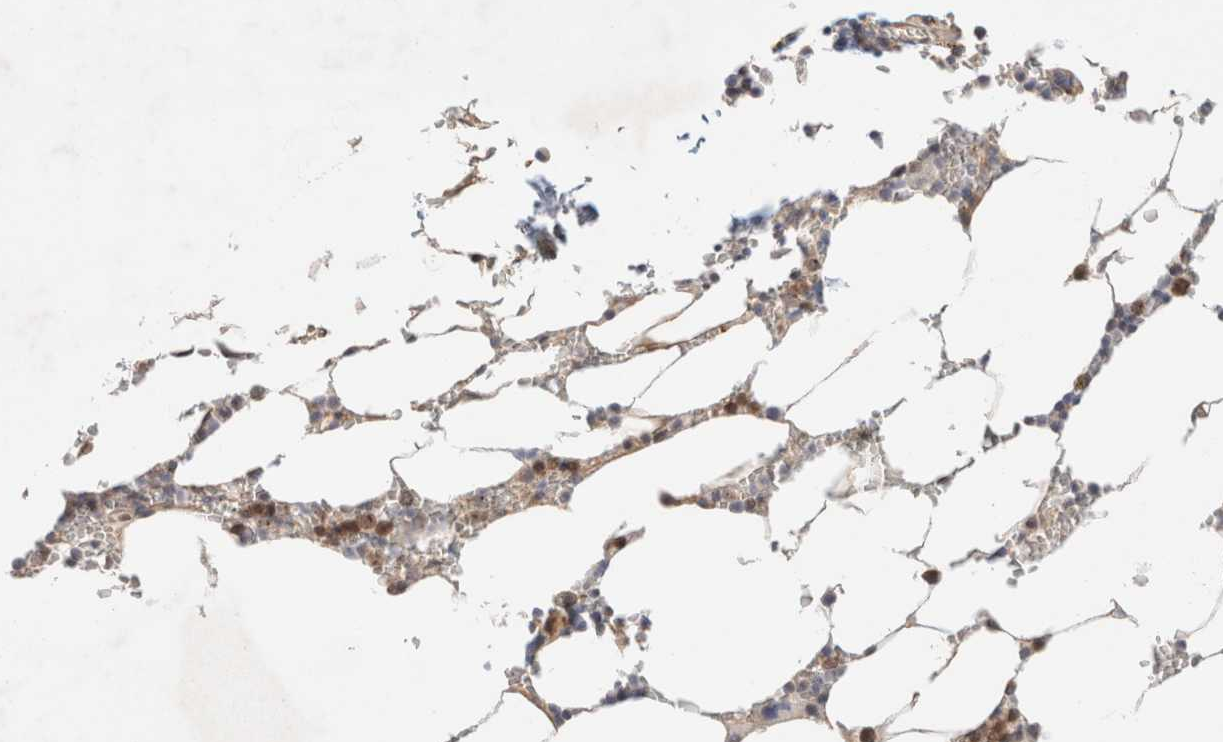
{"staining": {"intensity": "moderate", "quantity": "25%-75%", "location": "cytoplasmic/membranous"}, "tissue": "bone marrow", "cell_type": "Hematopoietic cells", "image_type": "normal", "snomed": [{"axis": "morphology", "description": "Normal tissue, NOS"}, {"axis": "topography", "description": "Bone marrow"}], "caption": "Immunohistochemistry (DAB (3,3'-diaminobenzidine)) staining of unremarkable human bone marrow demonstrates moderate cytoplasmic/membranous protein positivity in about 25%-75% of hematopoietic cells. The protein of interest is stained brown, and the nuclei are stained in blue (DAB IHC with brightfield microscopy, high magnification).", "gene": "RRP15", "patient": {"sex": "male", "age": 70}}